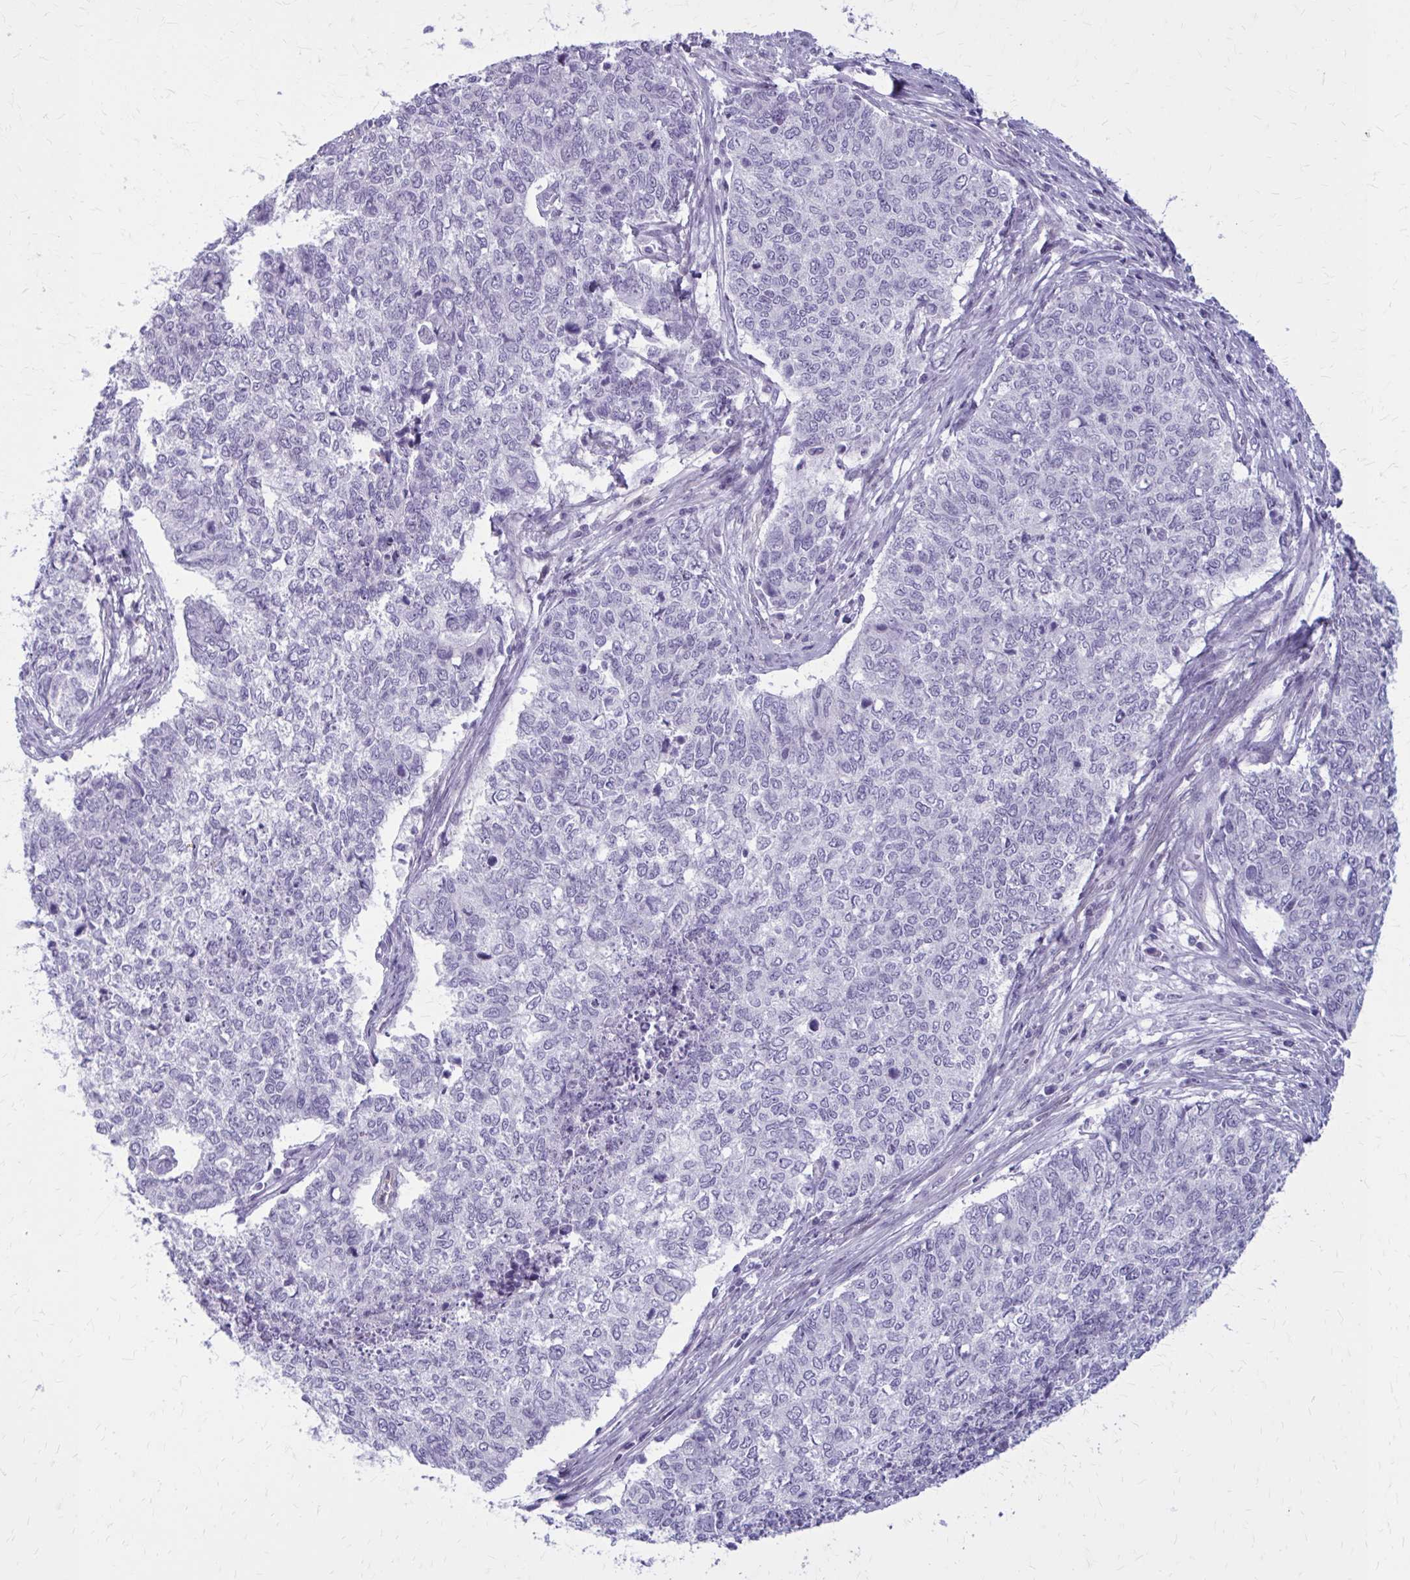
{"staining": {"intensity": "negative", "quantity": "none", "location": "none"}, "tissue": "cervical cancer", "cell_type": "Tumor cells", "image_type": "cancer", "snomed": [{"axis": "morphology", "description": "Adenocarcinoma, NOS"}, {"axis": "topography", "description": "Cervix"}], "caption": "Immunohistochemical staining of human adenocarcinoma (cervical) demonstrates no significant positivity in tumor cells.", "gene": "CASQ2", "patient": {"sex": "female", "age": 63}}